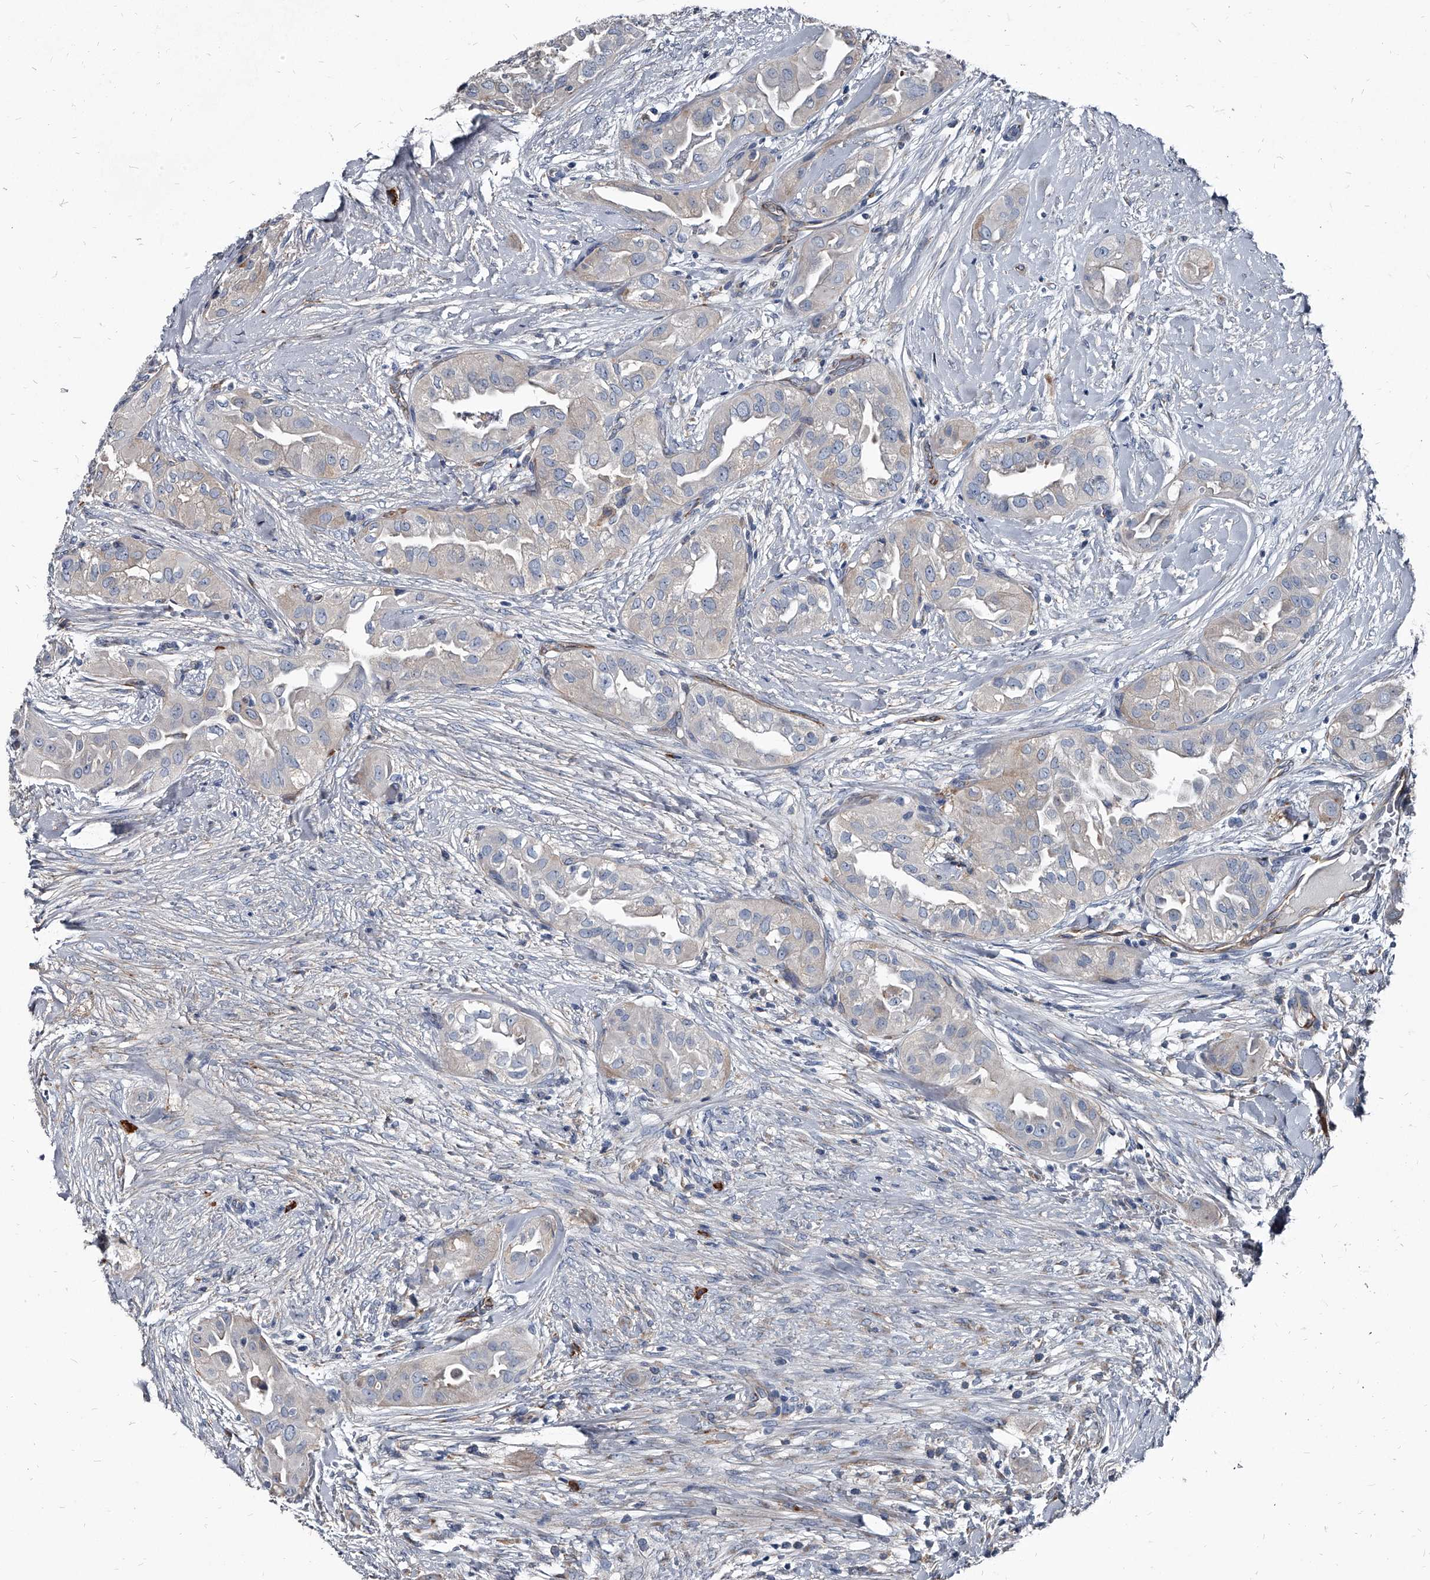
{"staining": {"intensity": "negative", "quantity": "none", "location": "none"}, "tissue": "thyroid cancer", "cell_type": "Tumor cells", "image_type": "cancer", "snomed": [{"axis": "morphology", "description": "Papillary adenocarcinoma, NOS"}, {"axis": "topography", "description": "Thyroid gland"}], "caption": "A micrograph of human thyroid cancer is negative for staining in tumor cells. (Stains: DAB (3,3'-diaminobenzidine) immunohistochemistry (IHC) with hematoxylin counter stain, Microscopy: brightfield microscopy at high magnification).", "gene": "PGLYRP3", "patient": {"sex": "female", "age": 59}}